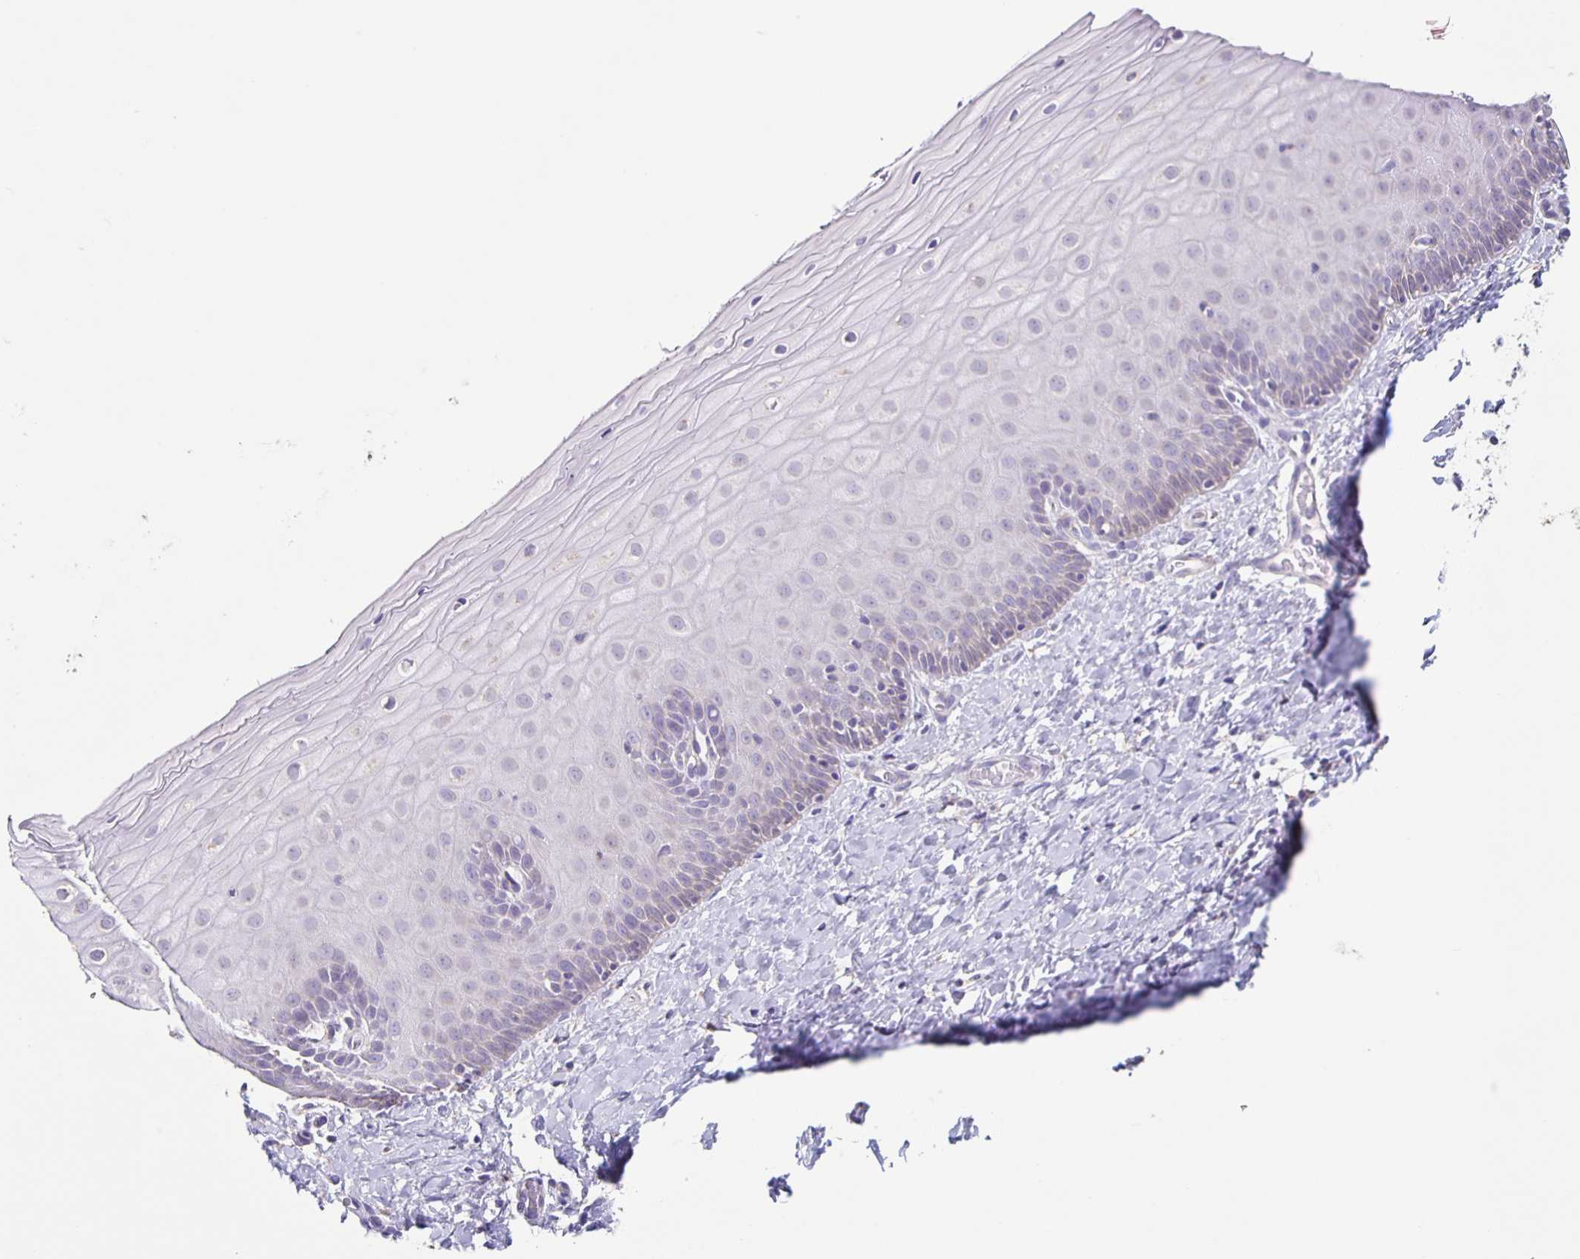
{"staining": {"intensity": "negative", "quantity": "none", "location": "none"}, "tissue": "cervix", "cell_type": "Glandular cells", "image_type": "normal", "snomed": [{"axis": "morphology", "description": "Normal tissue, NOS"}, {"axis": "topography", "description": "Cervix"}], "caption": "Micrograph shows no significant protein expression in glandular cells of unremarkable cervix.", "gene": "TPPP", "patient": {"sex": "female", "age": 37}}